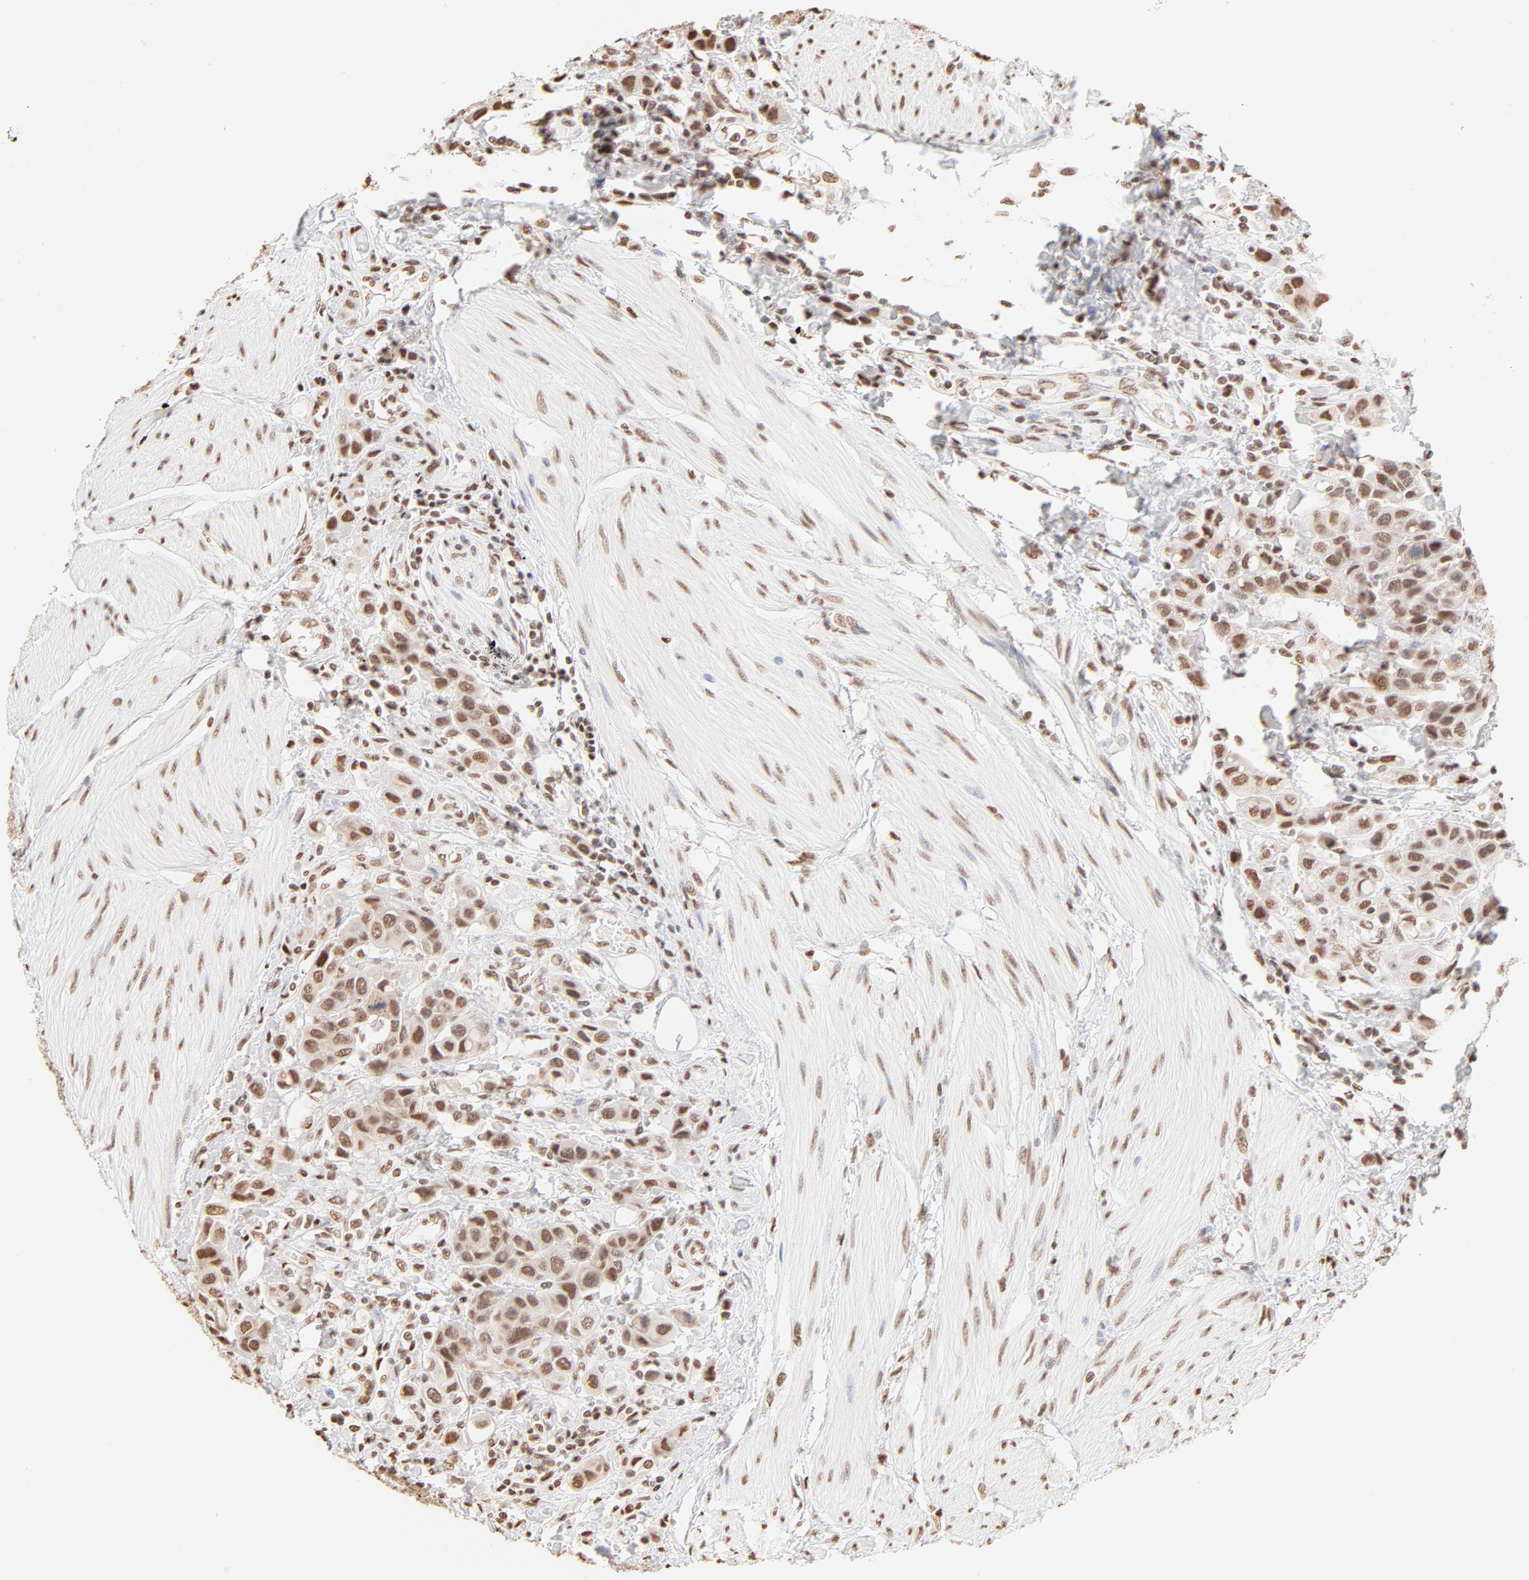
{"staining": {"intensity": "strong", "quantity": ">75%", "location": "cytoplasmic/membranous,nuclear"}, "tissue": "urothelial cancer", "cell_type": "Tumor cells", "image_type": "cancer", "snomed": [{"axis": "morphology", "description": "Urothelial carcinoma, High grade"}, {"axis": "topography", "description": "Urinary bladder"}], "caption": "There is high levels of strong cytoplasmic/membranous and nuclear positivity in tumor cells of urothelial carcinoma (high-grade), as demonstrated by immunohistochemical staining (brown color).", "gene": "ZNF540", "patient": {"sex": "male", "age": 50}}